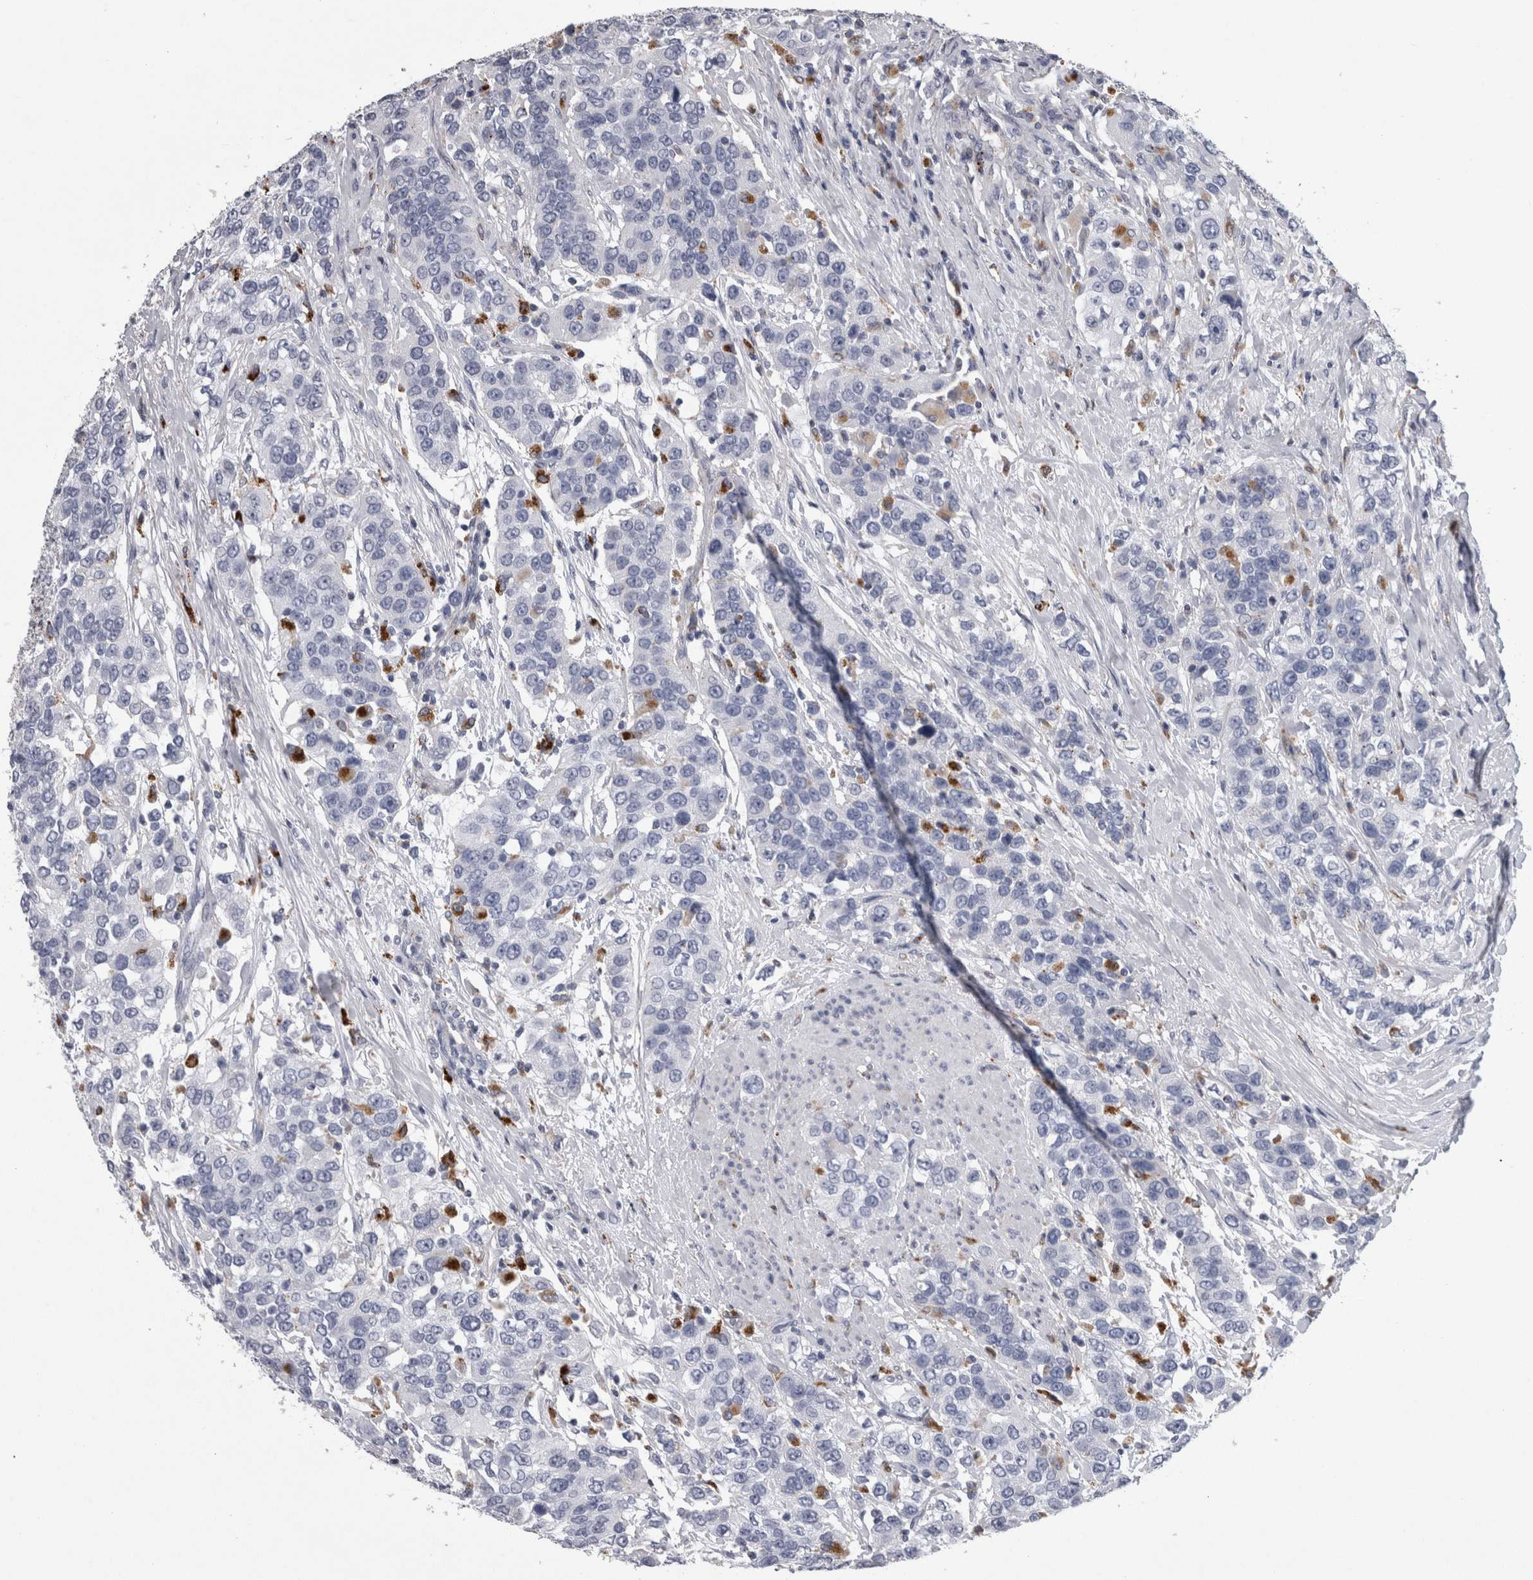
{"staining": {"intensity": "negative", "quantity": "none", "location": "none"}, "tissue": "urothelial cancer", "cell_type": "Tumor cells", "image_type": "cancer", "snomed": [{"axis": "morphology", "description": "Urothelial carcinoma, High grade"}, {"axis": "topography", "description": "Urinary bladder"}], "caption": "Urothelial cancer stained for a protein using immunohistochemistry displays no expression tumor cells.", "gene": "DPP7", "patient": {"sex": "female", "age": 80}}